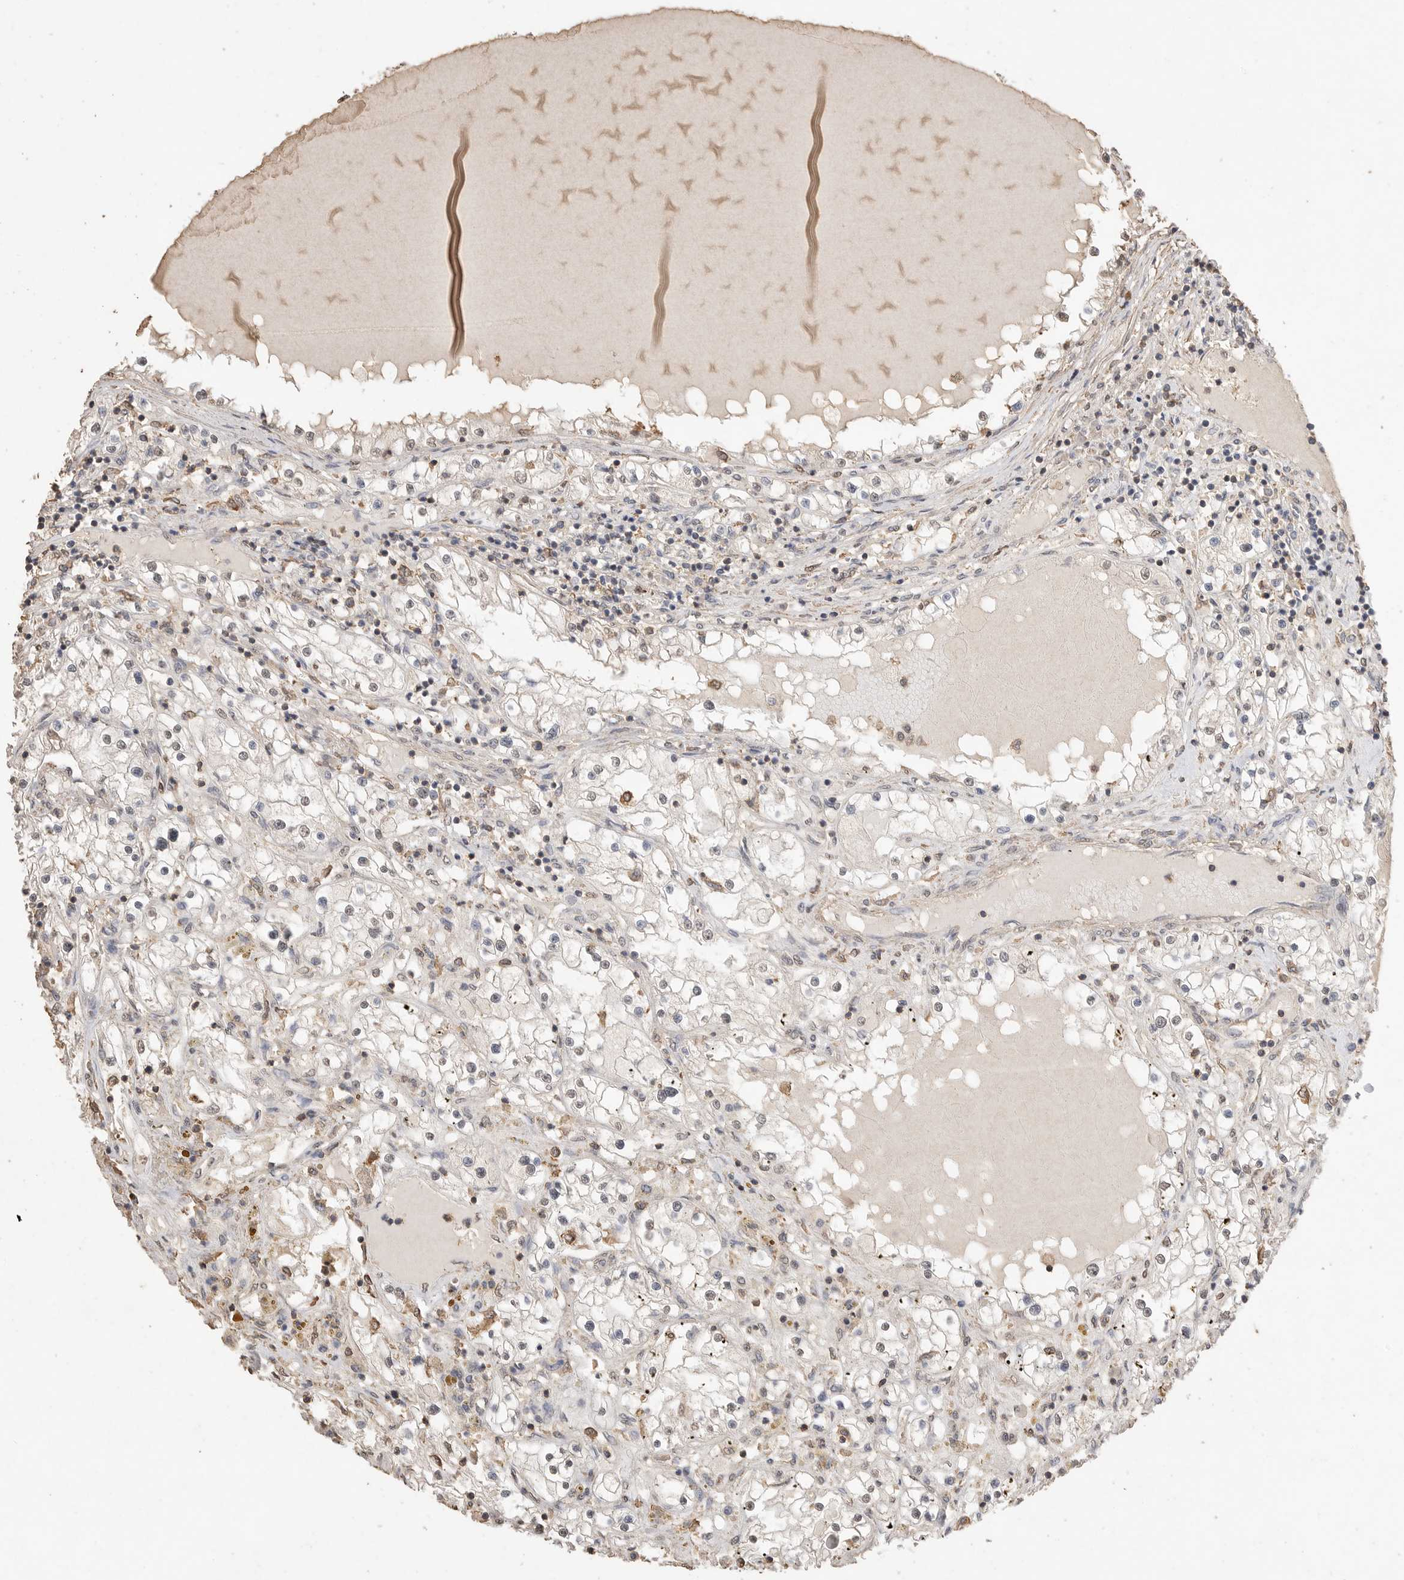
{"staining": {"intensity": "weak", "quantity": "<25%", "location": "nuclear"}, "tissue": "renal cancer", "cell_type": "Tumor cells", "image_type": "cancer", "snomed": [{"axis": "morphology", "description": "Adenocarcinoma, NOS"}, {"axis": "topography", "description": "Kidney"}], "caption": "This is an IHC micrograph of renal adenocarcinoma. There is no expression in tumor cells.", "gene": "MAP2K1", "patient": {"sex": "male", "age": 68}}